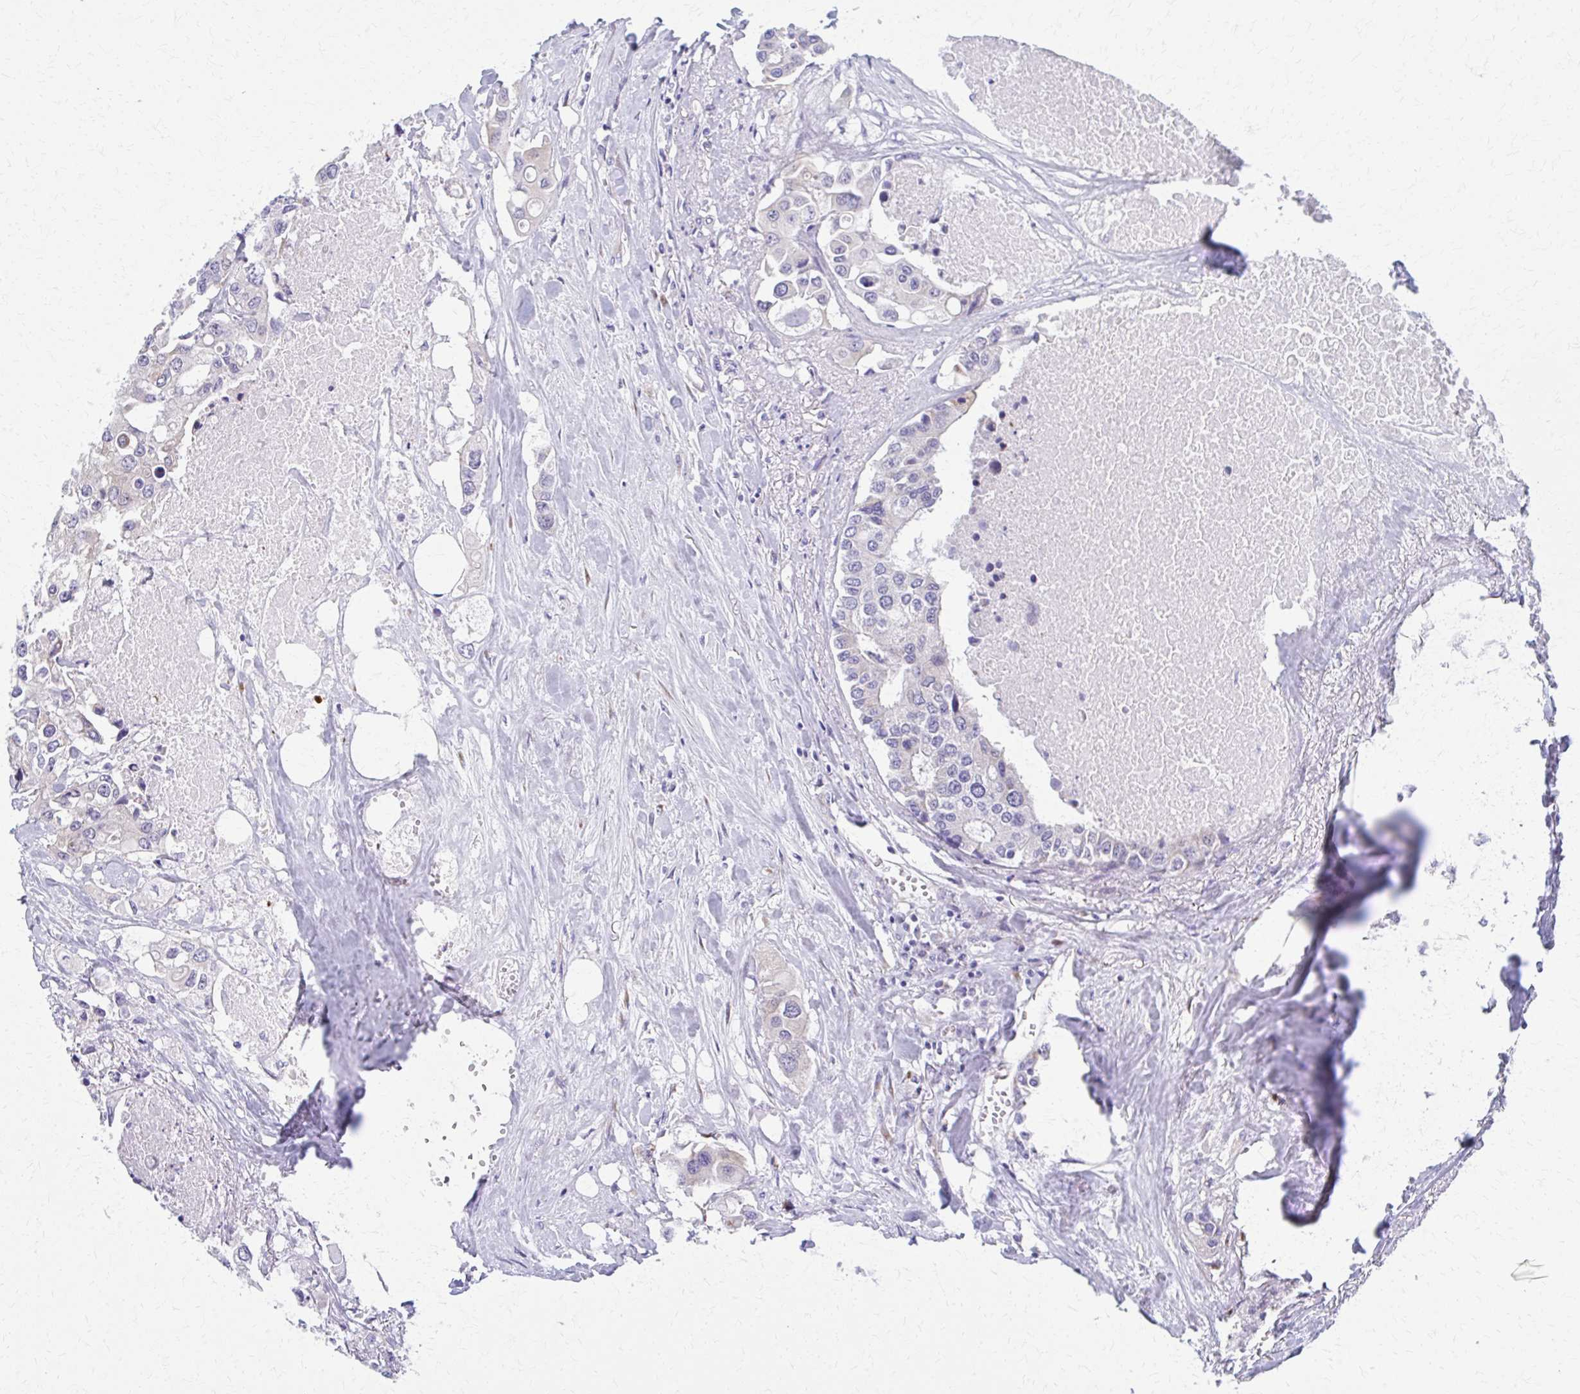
{"staining": {"intensity": "negative", "quantity": "none", "location": "none"}, "tissue": "colorectal cancer", "cell_type": "Tumor cells", "image_type": "cancer", "snomed": [{"axis": "morphology", "description": "Adenocarcinoma, NOS"}, {"axis": "topography", "description": "Colon"}], "caption": "This is a micrograph of IHC staining of colorectal adenocarcinoma, which shows no expression in tumor cells.", "gene": "SPATS2L", "patient": {"sex": "male", "age": 77}}